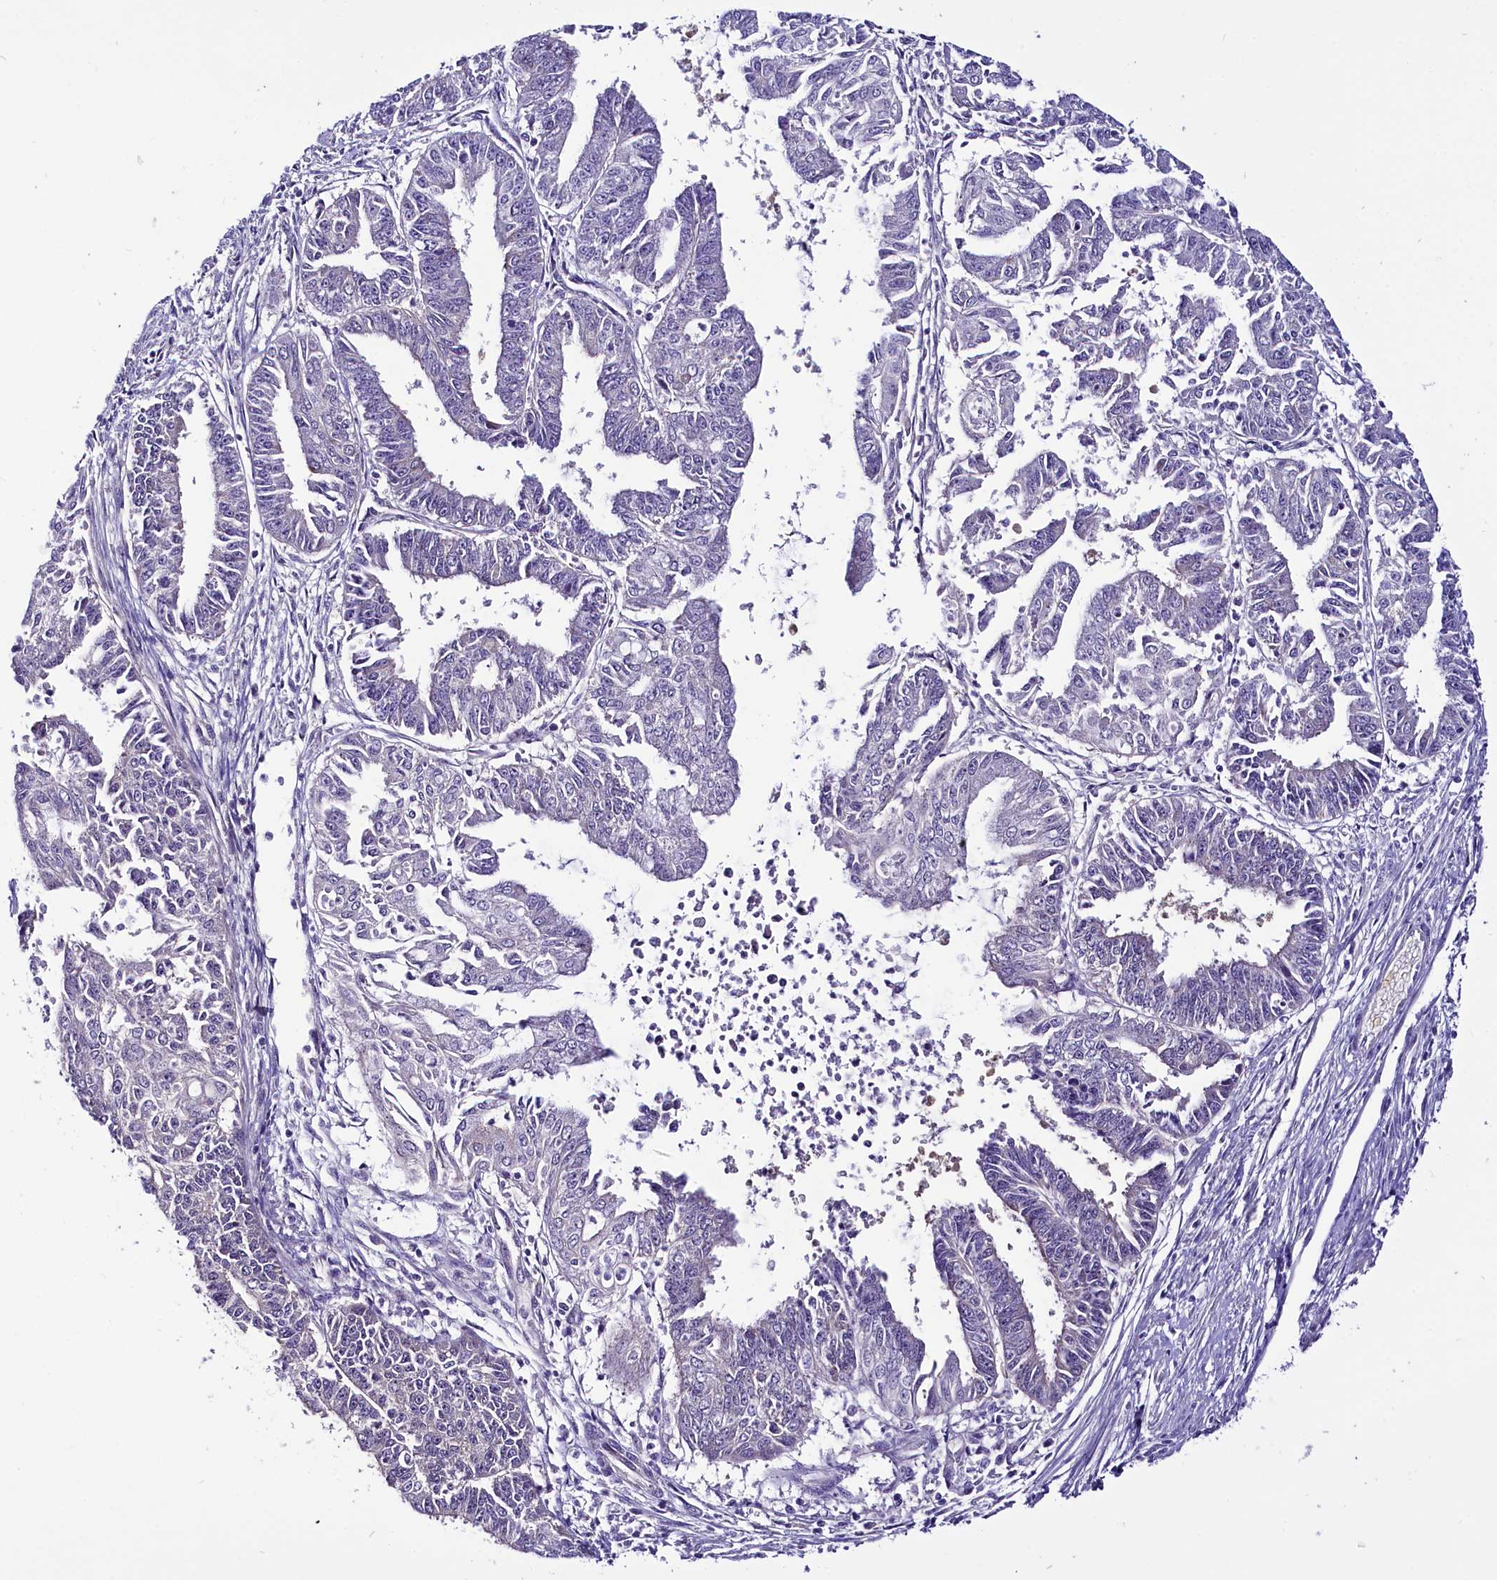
{"staining": {"intensity": "negative", "quantity": "none", "location": "none"}, "tissue": "endometrial cancer", "cell_type": "Tumor cells", "image_type": "cancer", "snomed": [{"axis": "morphology", "description": "Adenocarcinoma, NOS"}, {"axis": "topography", "description": "Endometrium"}], "caption": "Micrograph shows no significant protein expression in tumor cells of adenocarcinoma (endometrial).", "gene": "C9orf40", "patient": {"sex": "female", "age": 73}}